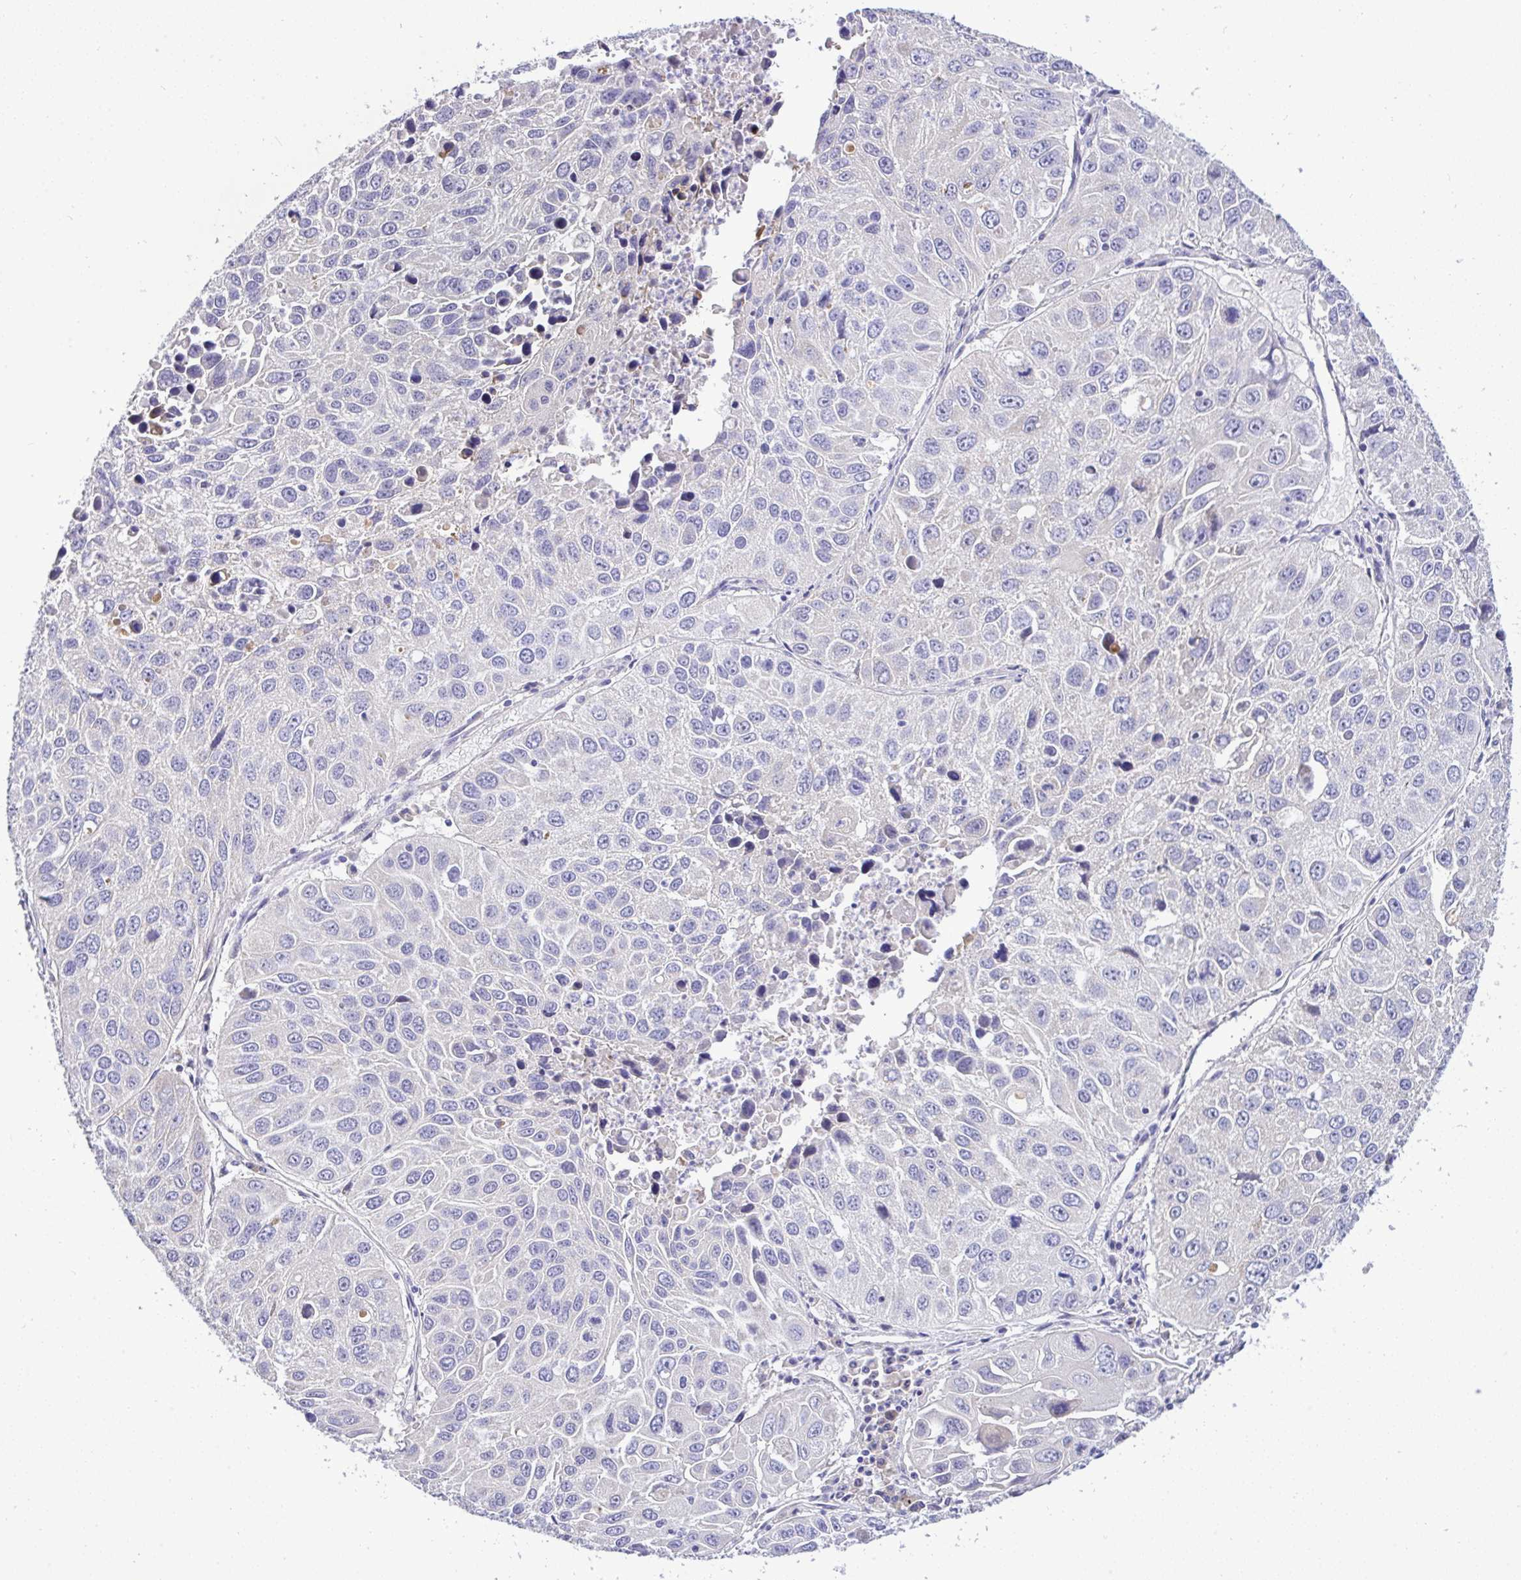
{"staining": {"intensity": "negative", "quantity": "none", "location": "none"}, "tissue": "lung cancer", "cell_type": "Tumor cells", "image_type": "cancer", "snomed": [{"axis": "morphology", "description": "Squamous cell carcinoma, NOS"}, {"axis": "topography", "description": "Lung"}], "caption": "A histopathology image of human lung cancer (squamous cell carcinoma) is negative for staining in tumor cells. The staining is performed using DAB brown chromogen with nuclei counter-stained in using hematoxylin.", "gene": "ST8SIA2", "patient": {"sex": "female", "age": 61}}